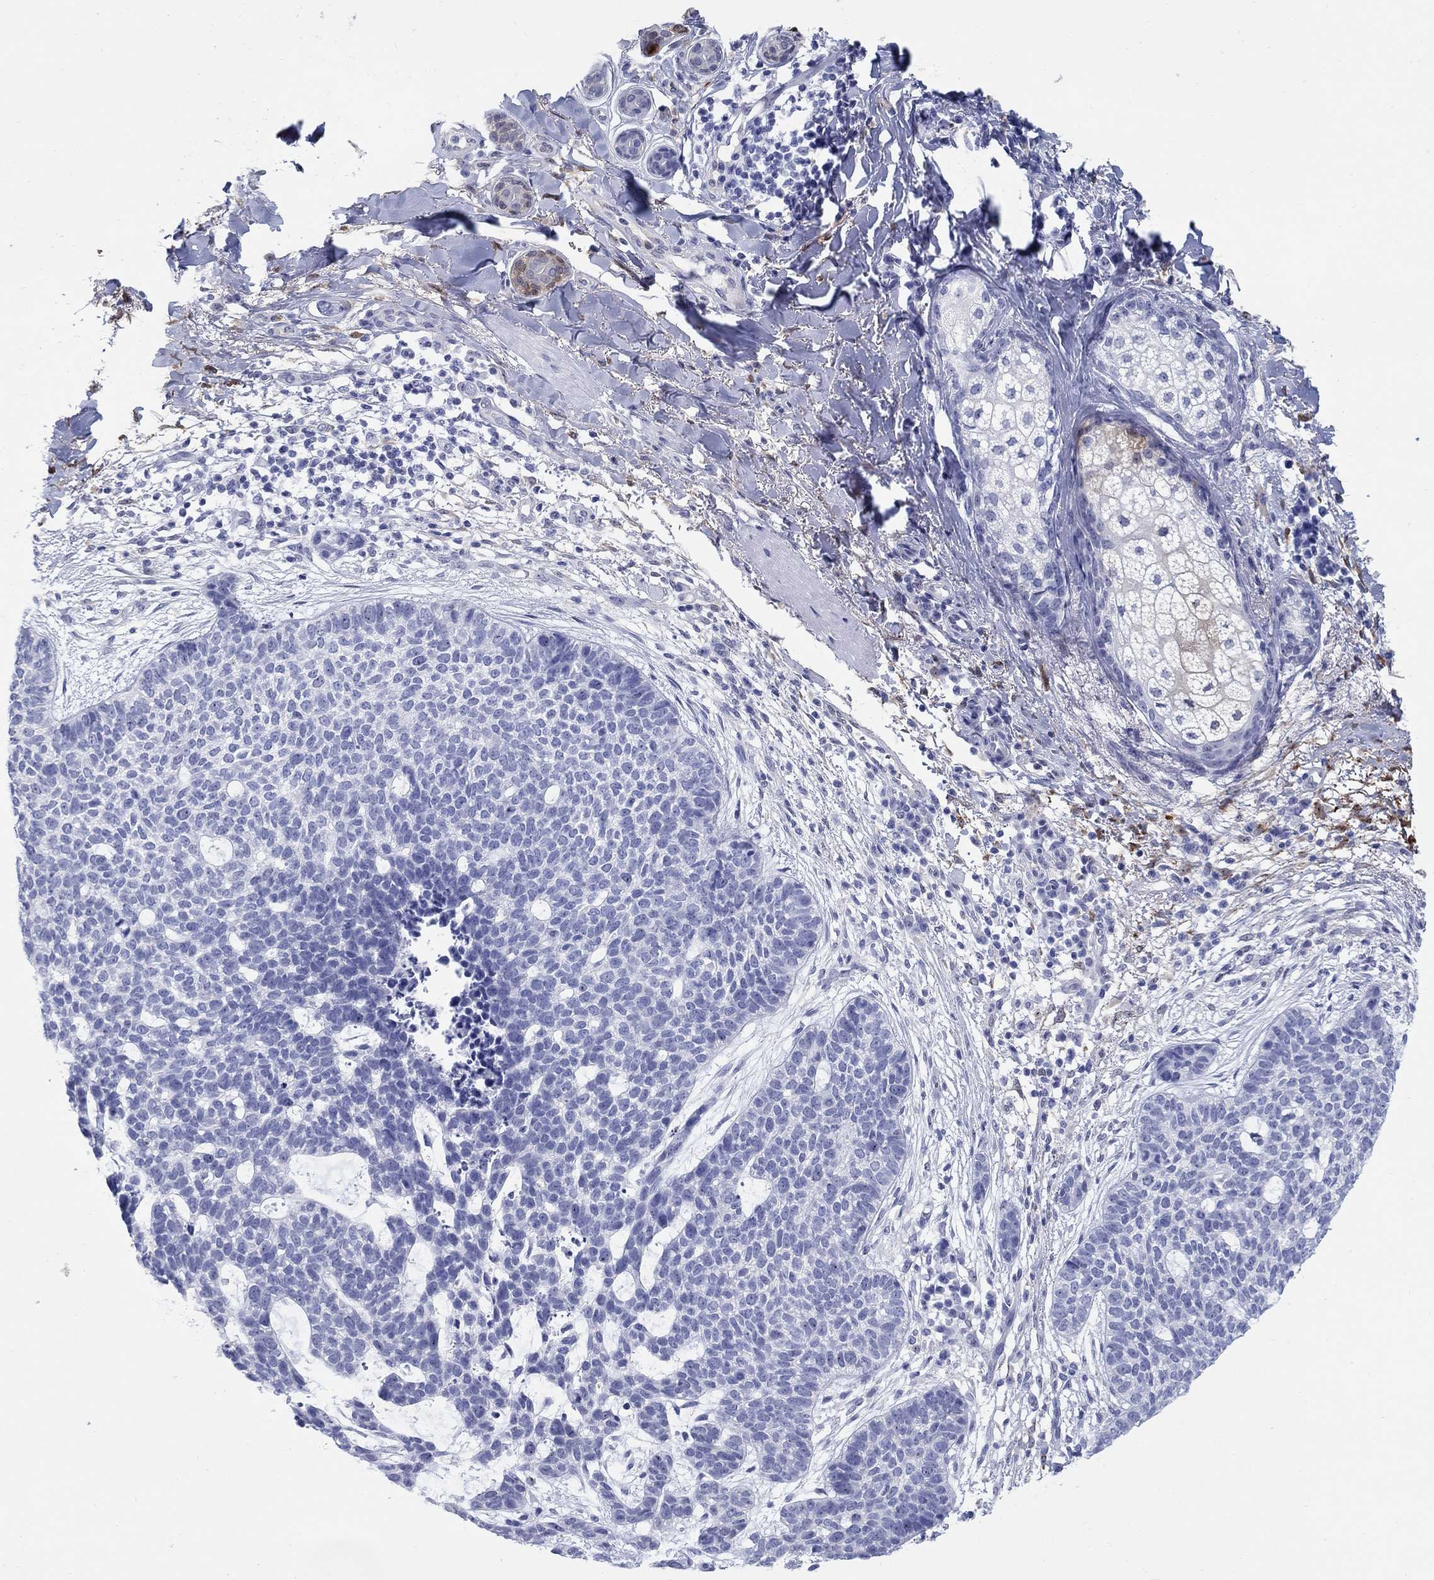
{"staining": {"intensity": "negative", "quantity": "none", "location": "none"}, "tissue": "skin cancer", "cell_type": "Tumor cells", "image_type": "cancer", "snomed": [{"axis": "morphology", "description": "Squamous cell carcinoma, NOS"}, {"axis": "topography", "description": "Skin"}], "caption": "Skin cancer was stained to show a protein in brown. There is no significant positivity in tumor cells.", "gene": "AKR1C2", "patient": {"sex": "male", "age": 88}}